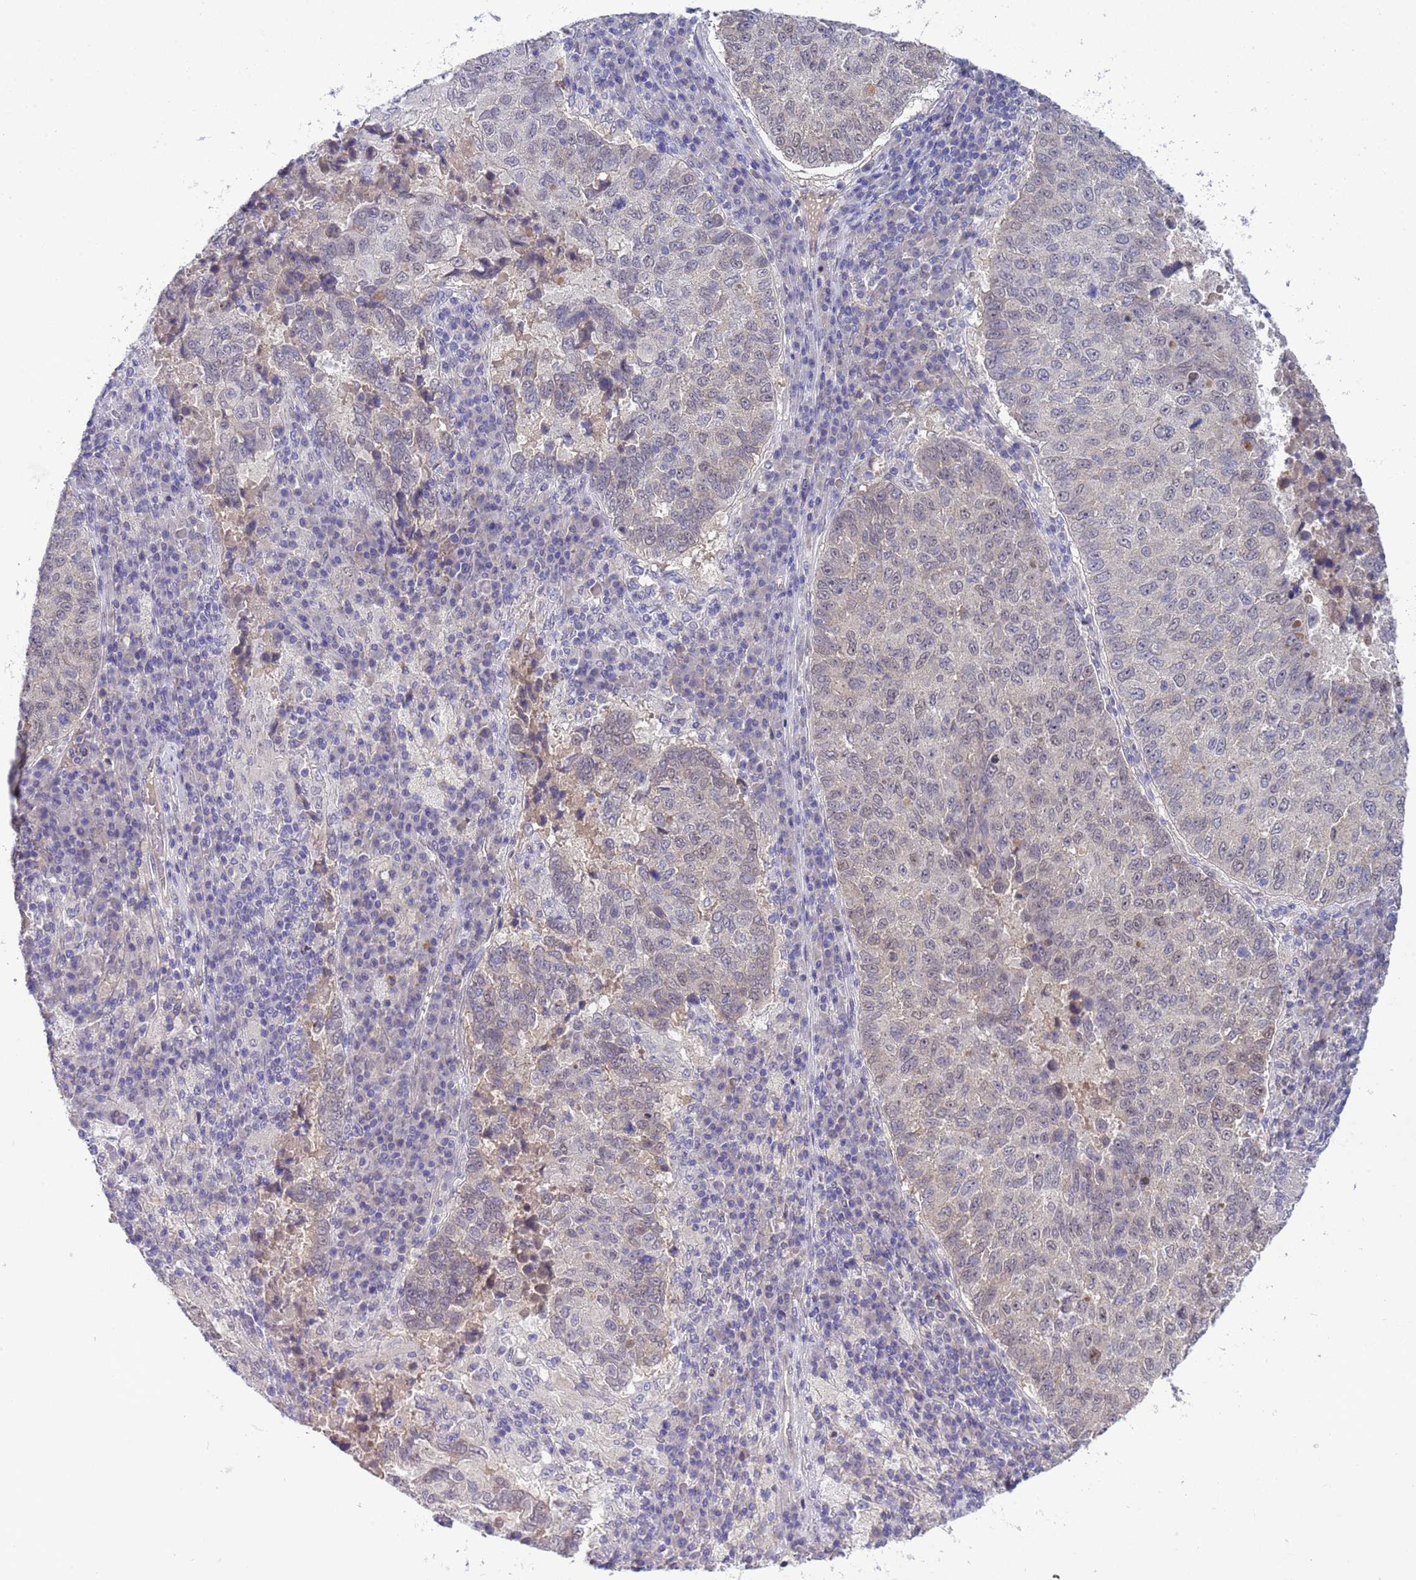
{"staining": {"intensity": "negative", "quantity": "none", "location": "none"}, "tissue": "lung cancer", "cell_type": "Tumor cells", "image_type": "cancer", "snomed": [{"axis": "morphology", "description": "Squamous cell carcinoma, NOS"}, {"axis": "topography", "description": "Lung"}], "caption": "The immunohistochemistry (IHC) image has no significant positivity in tumor cells of lung squamous cell carcinoma tissue.", "gene": "TRMT10A", "patient": {"sex": "male", "age": 73}}